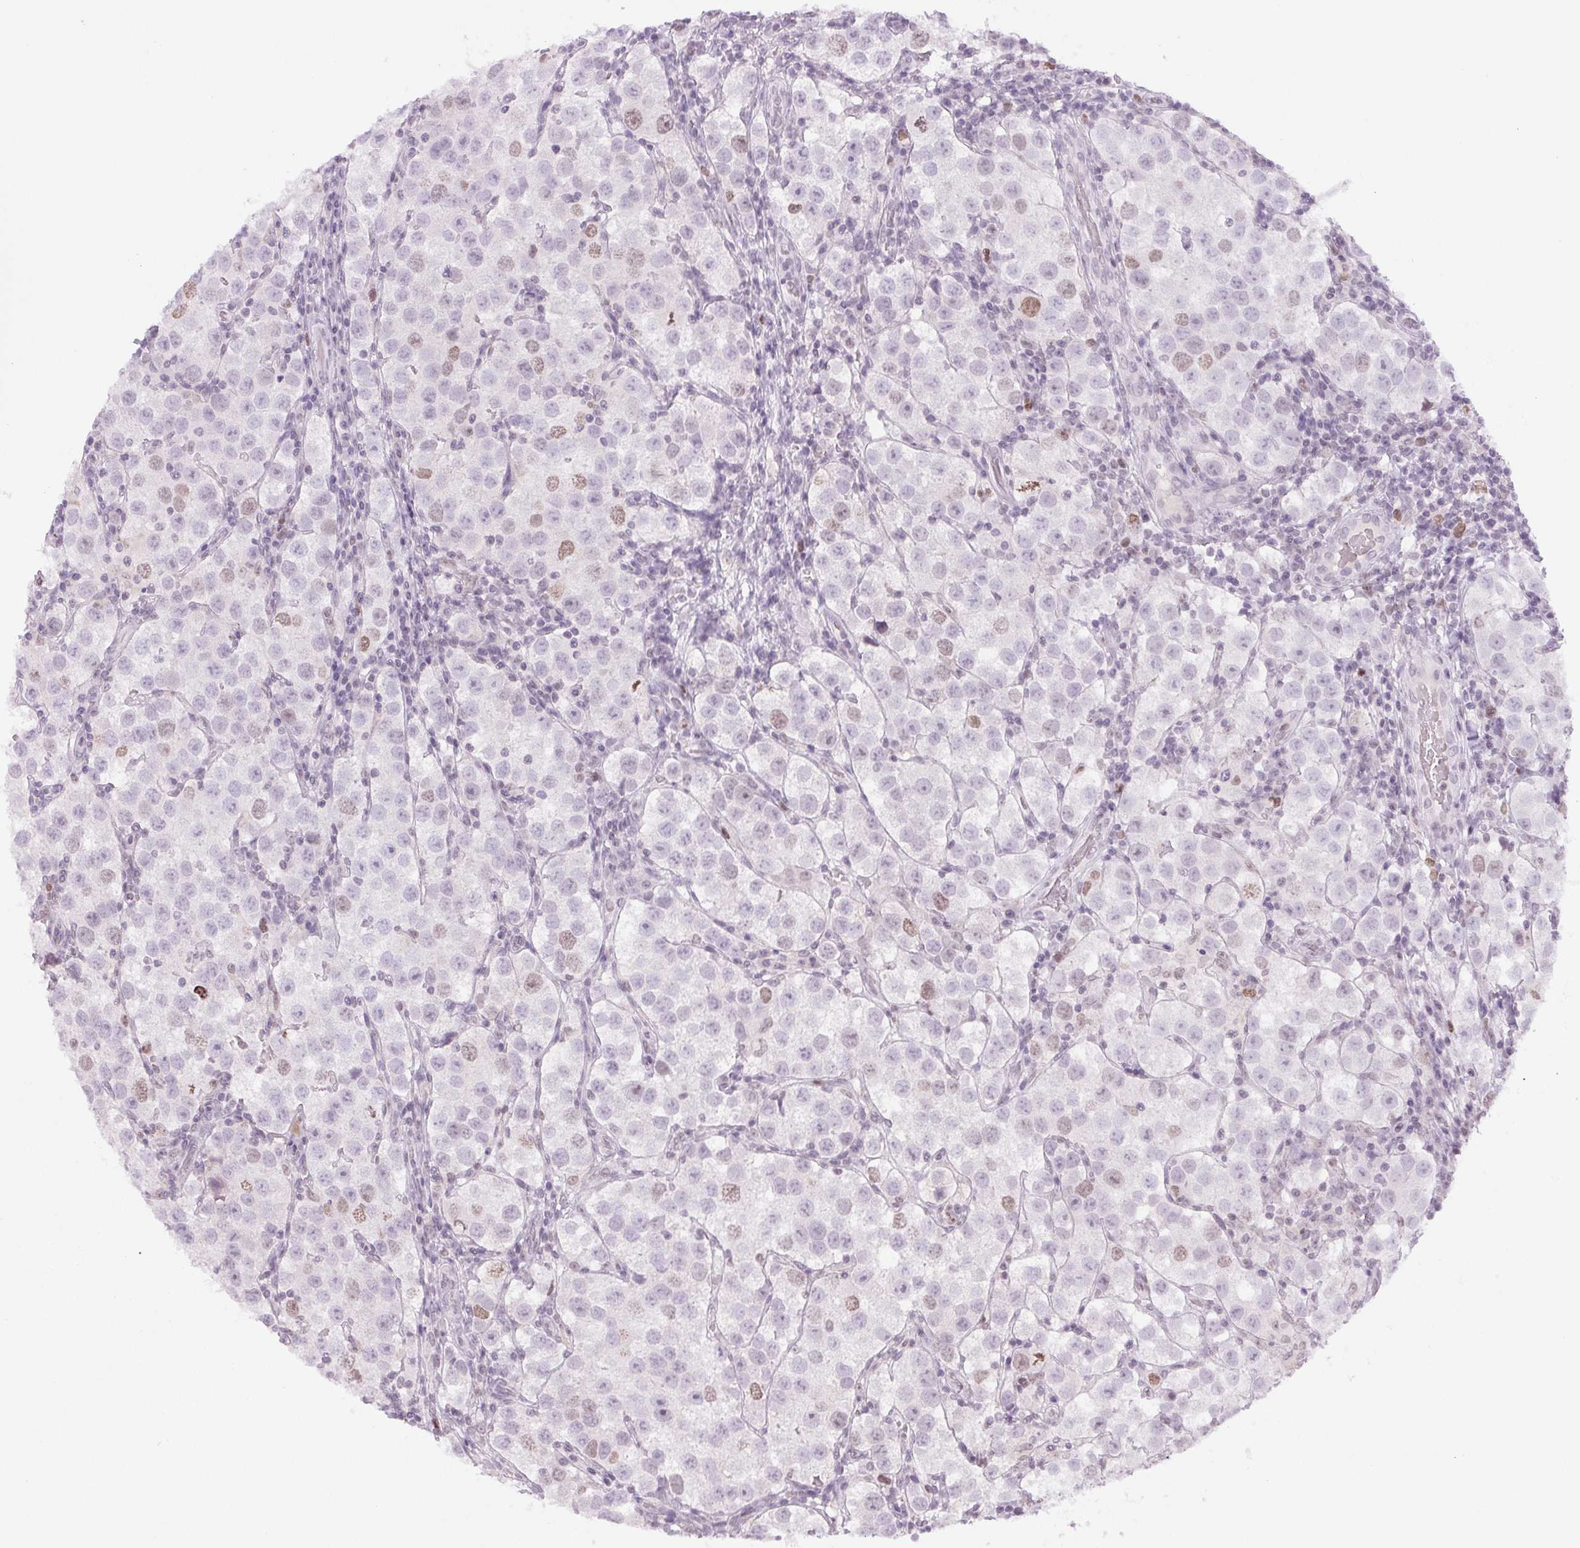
{"staining": {"intensity": "weak", "quantity": "<25%", "location": "nuclear"}, "tissue": "testis cancer", "cell_type": "Tumor cells", "image_type": "cancer", "snomed": [{"axis": "morphology", "description": "Seminoma, NOS"}, {"axis": "topography", "description": "Testis"}], "caption": "High magnification brightfield microscopy of testis seminoma stained with DAB (3,3'-diaminobenzidine) (brown) and counterstained with hematoxylin (blue): tumor cells show no significant positivity. (DAB immunohistochemistry (IHC), high magnification).", "gene": "SMIM6", "patient": {"sex": "male", "age": 37}}